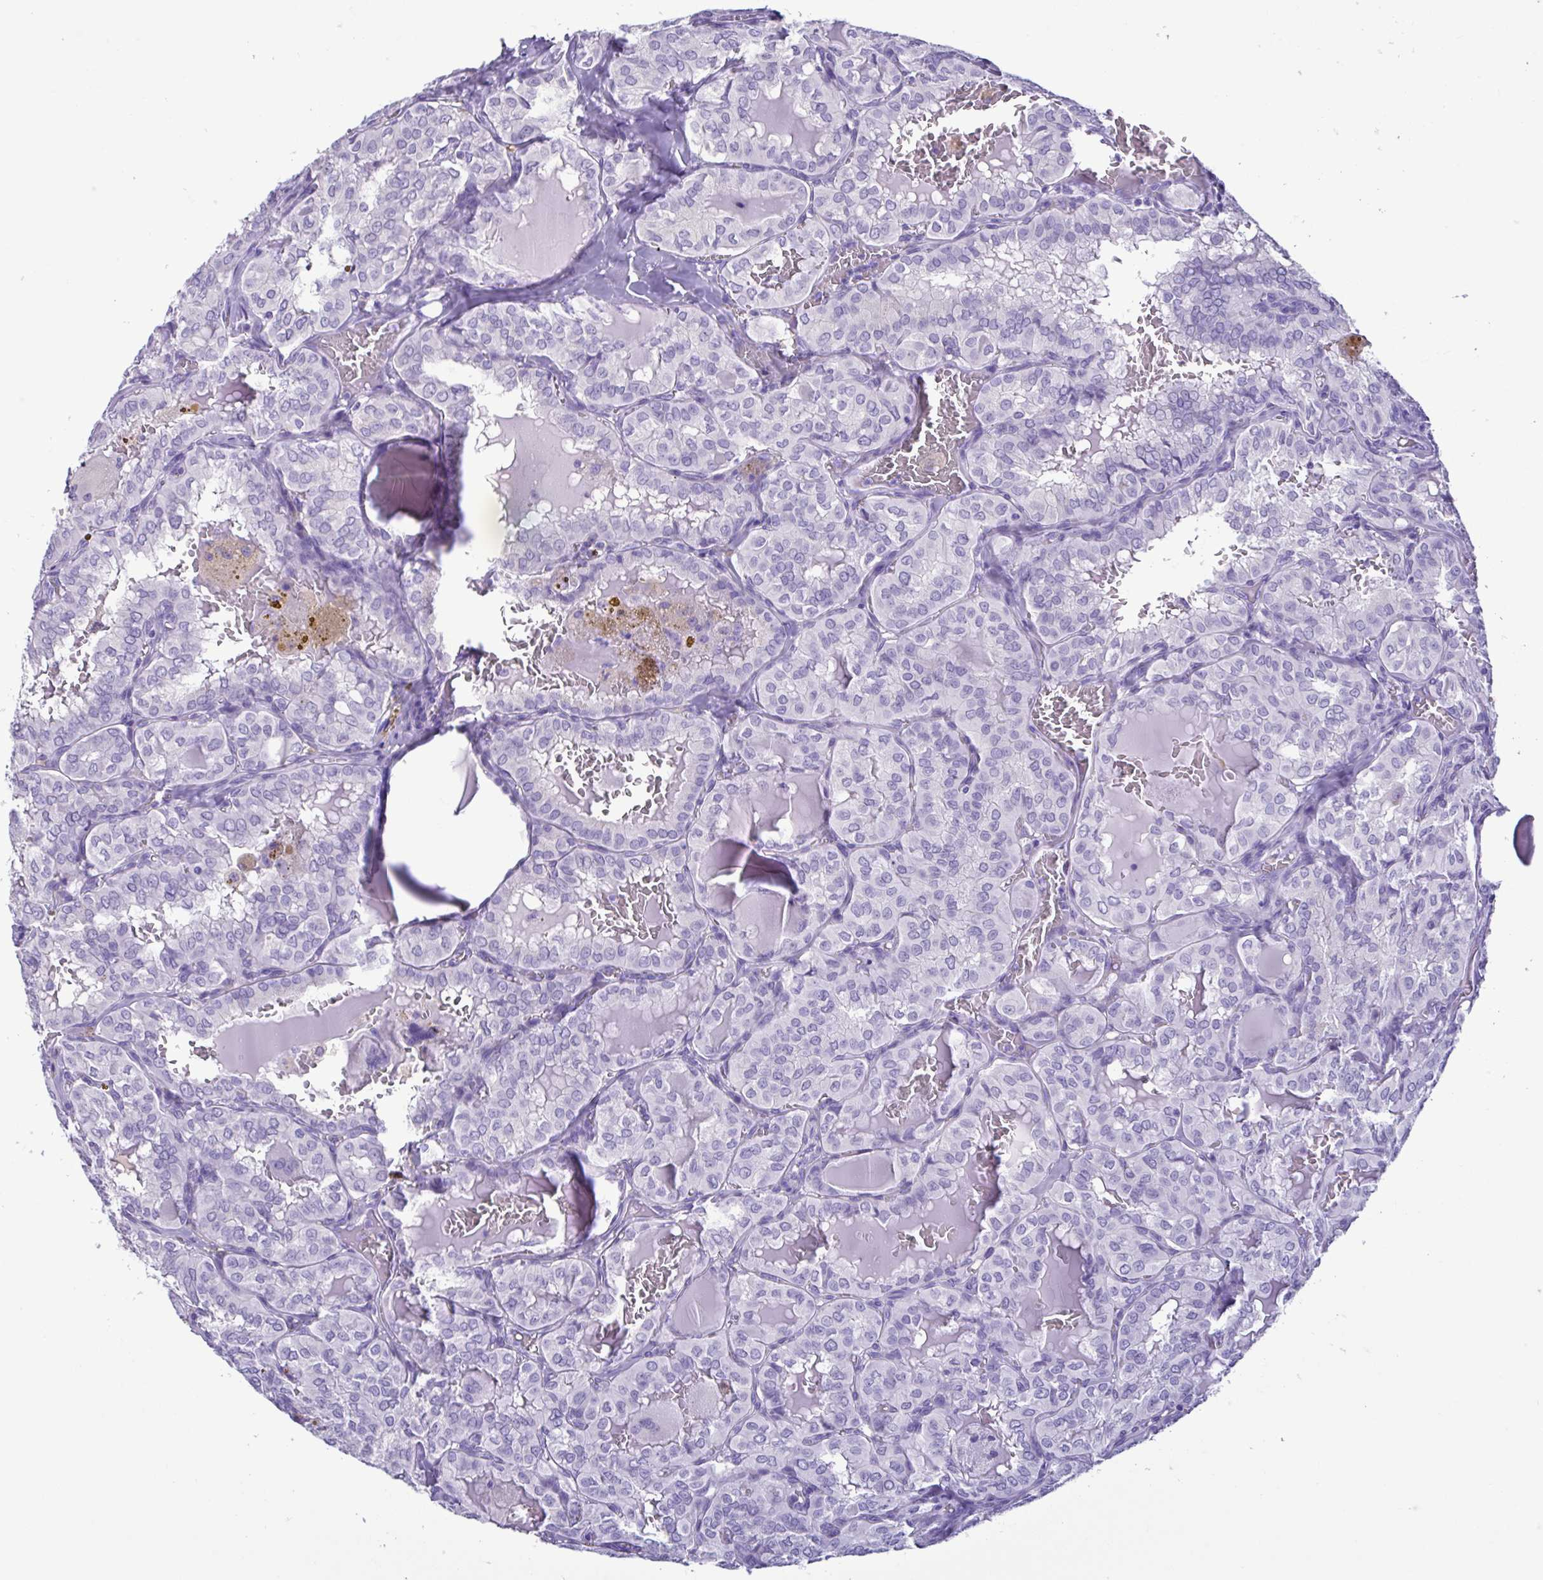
{"staining": {"intensity": "negative", "quantity": "none", "location": "none"}, "tissue": "thyroid cancer", "cell_type": "Tumor cells", "image_type": "cancer", "snomed": [{"axis": "morphology", "description": "Papillary adenocarcinoma, NOS"}, {"axis": "topography", "description": "Thyroid gland"}], "caption": "An immunohistochemistry micrograph of thyroid cancer (papillary adenocarcinoma) is shown. There is no staining in tumor cells of thyroid cancer (papillary adenocarcinoma).", "gene": "CBY2", "patient": {"sex": "male", "age": 20}}